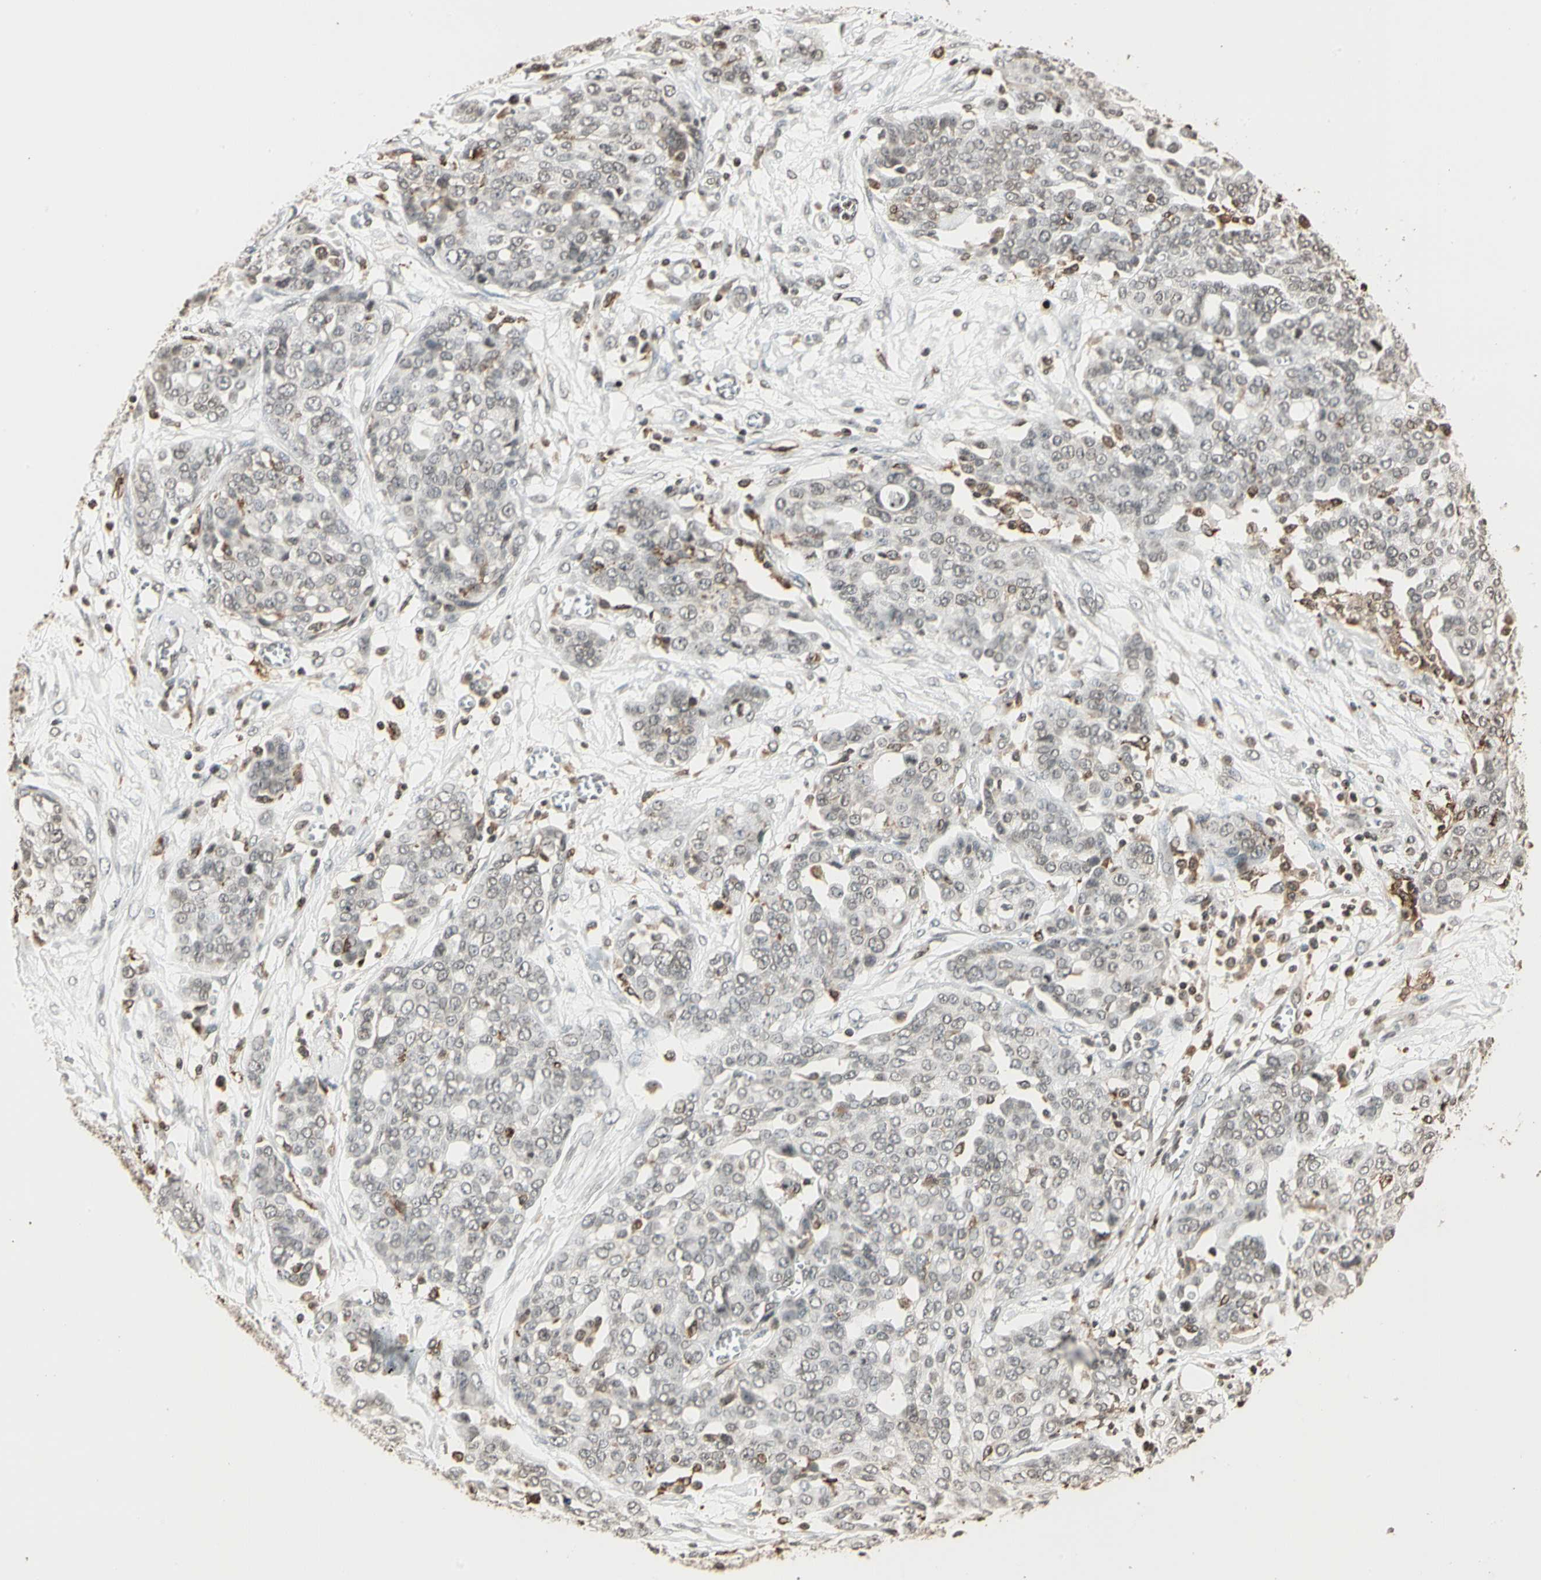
{"staining": {"intensity": "weak", "quantity": "<25%", "location": "nuclear"}, "tissue": "ovarian cancer", "cell_type": "Tumor cells", "image_type": "cancer", "snomed": [{"axis": "morphology", "description": "Cystadenocarcinoma, serous, NOS"}, {"axis": "topography", "description": "Soft tissue"}, {"axis": "topography", "description": "Ovary"}], "caption": "There is no significant expression in tumor cells of ovarian serous cystadenocarcinoma.", "gene": "FER", "patient": {"sex": "female", "age": 57}}